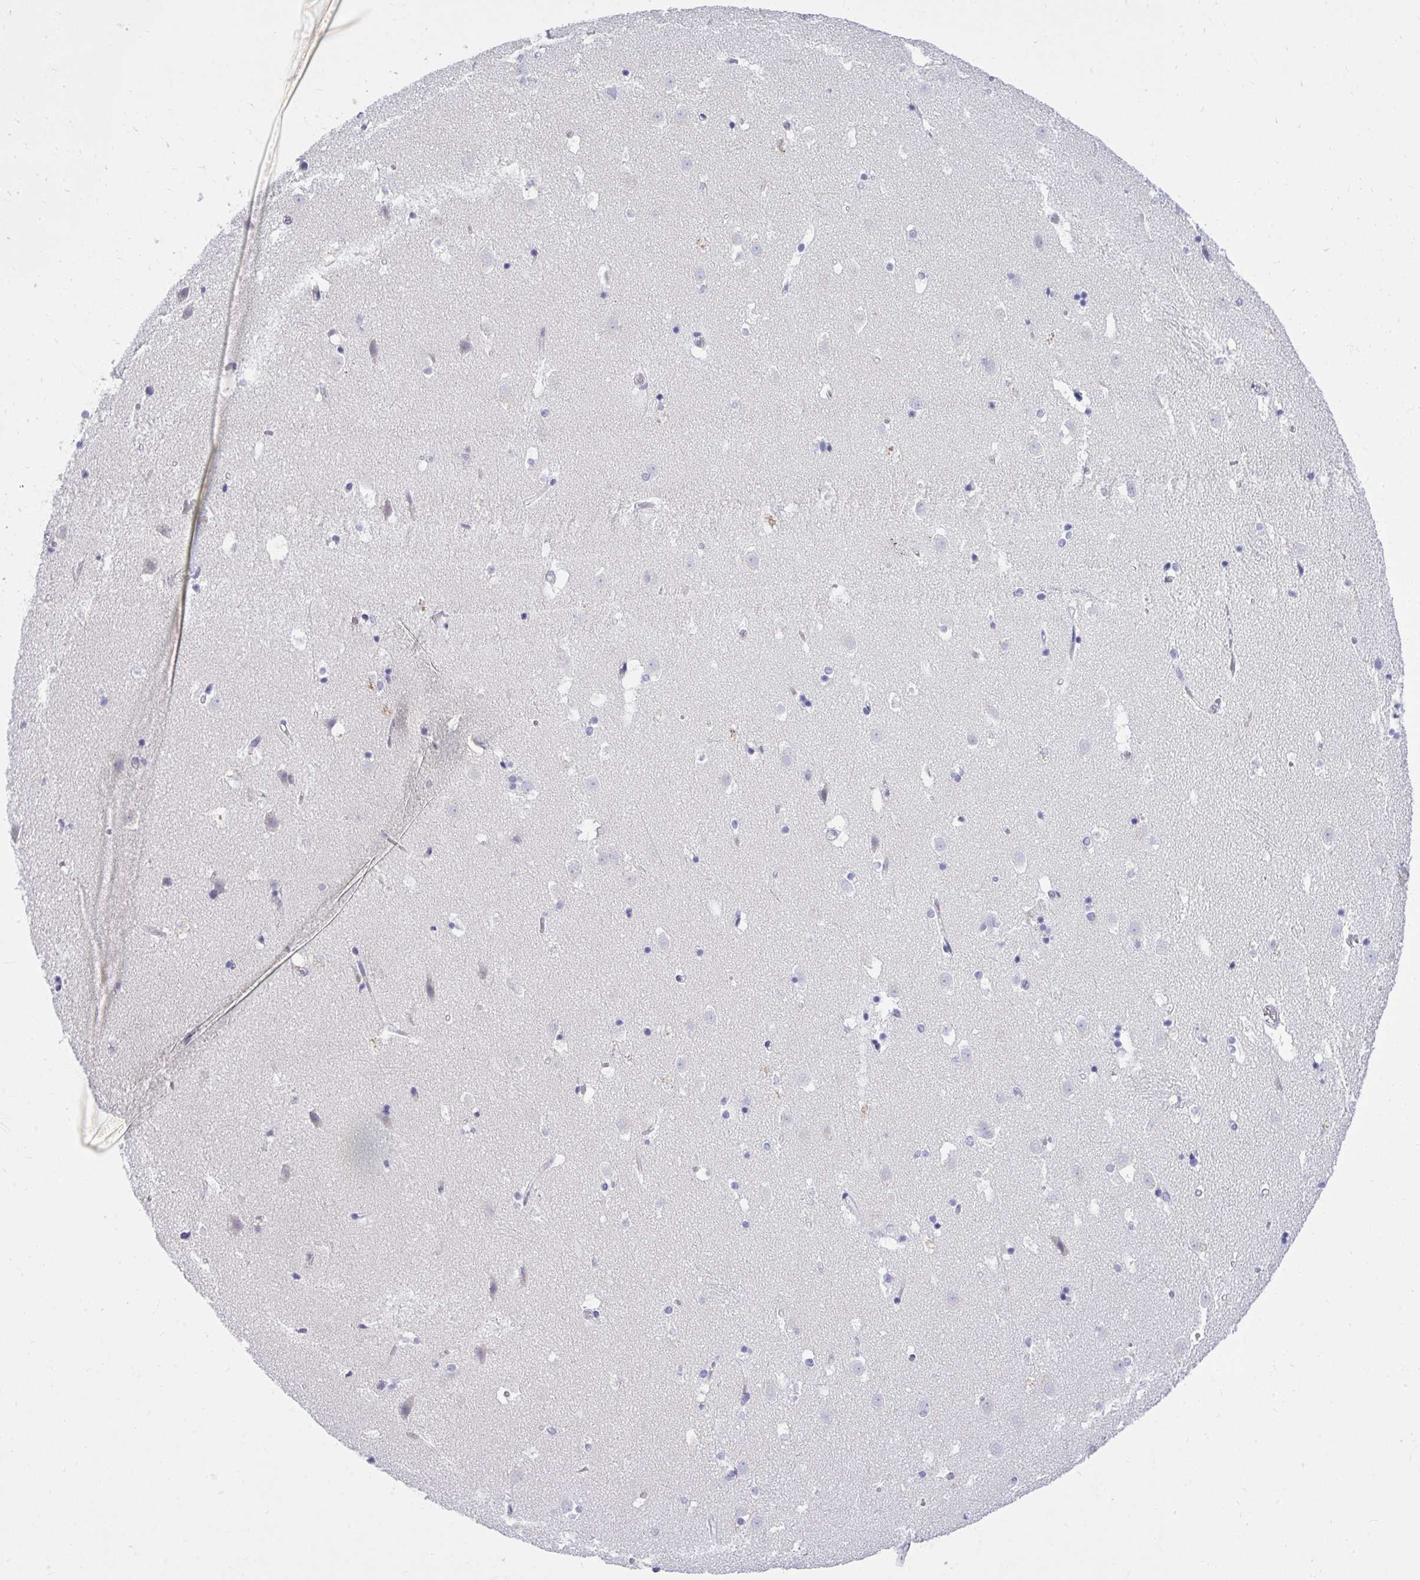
{"staining": {"intensity": "negative", "quantity": "none", "location": "none"}, "tissue": "caudate", "cell_type": "Glial cells", "image_type": "normal", "snomed": [{"axis": "morphology", "description": "Normal tissue, NOS"}, {"axis": "topography", "description": "Lateral ventricle wall"}], "caption": "Immunohistochemistry (IHC) of normal caudate displays no positivity in glial cells.", "gene": "AIG1", "patient": {"sex": "male", "age": 37}}